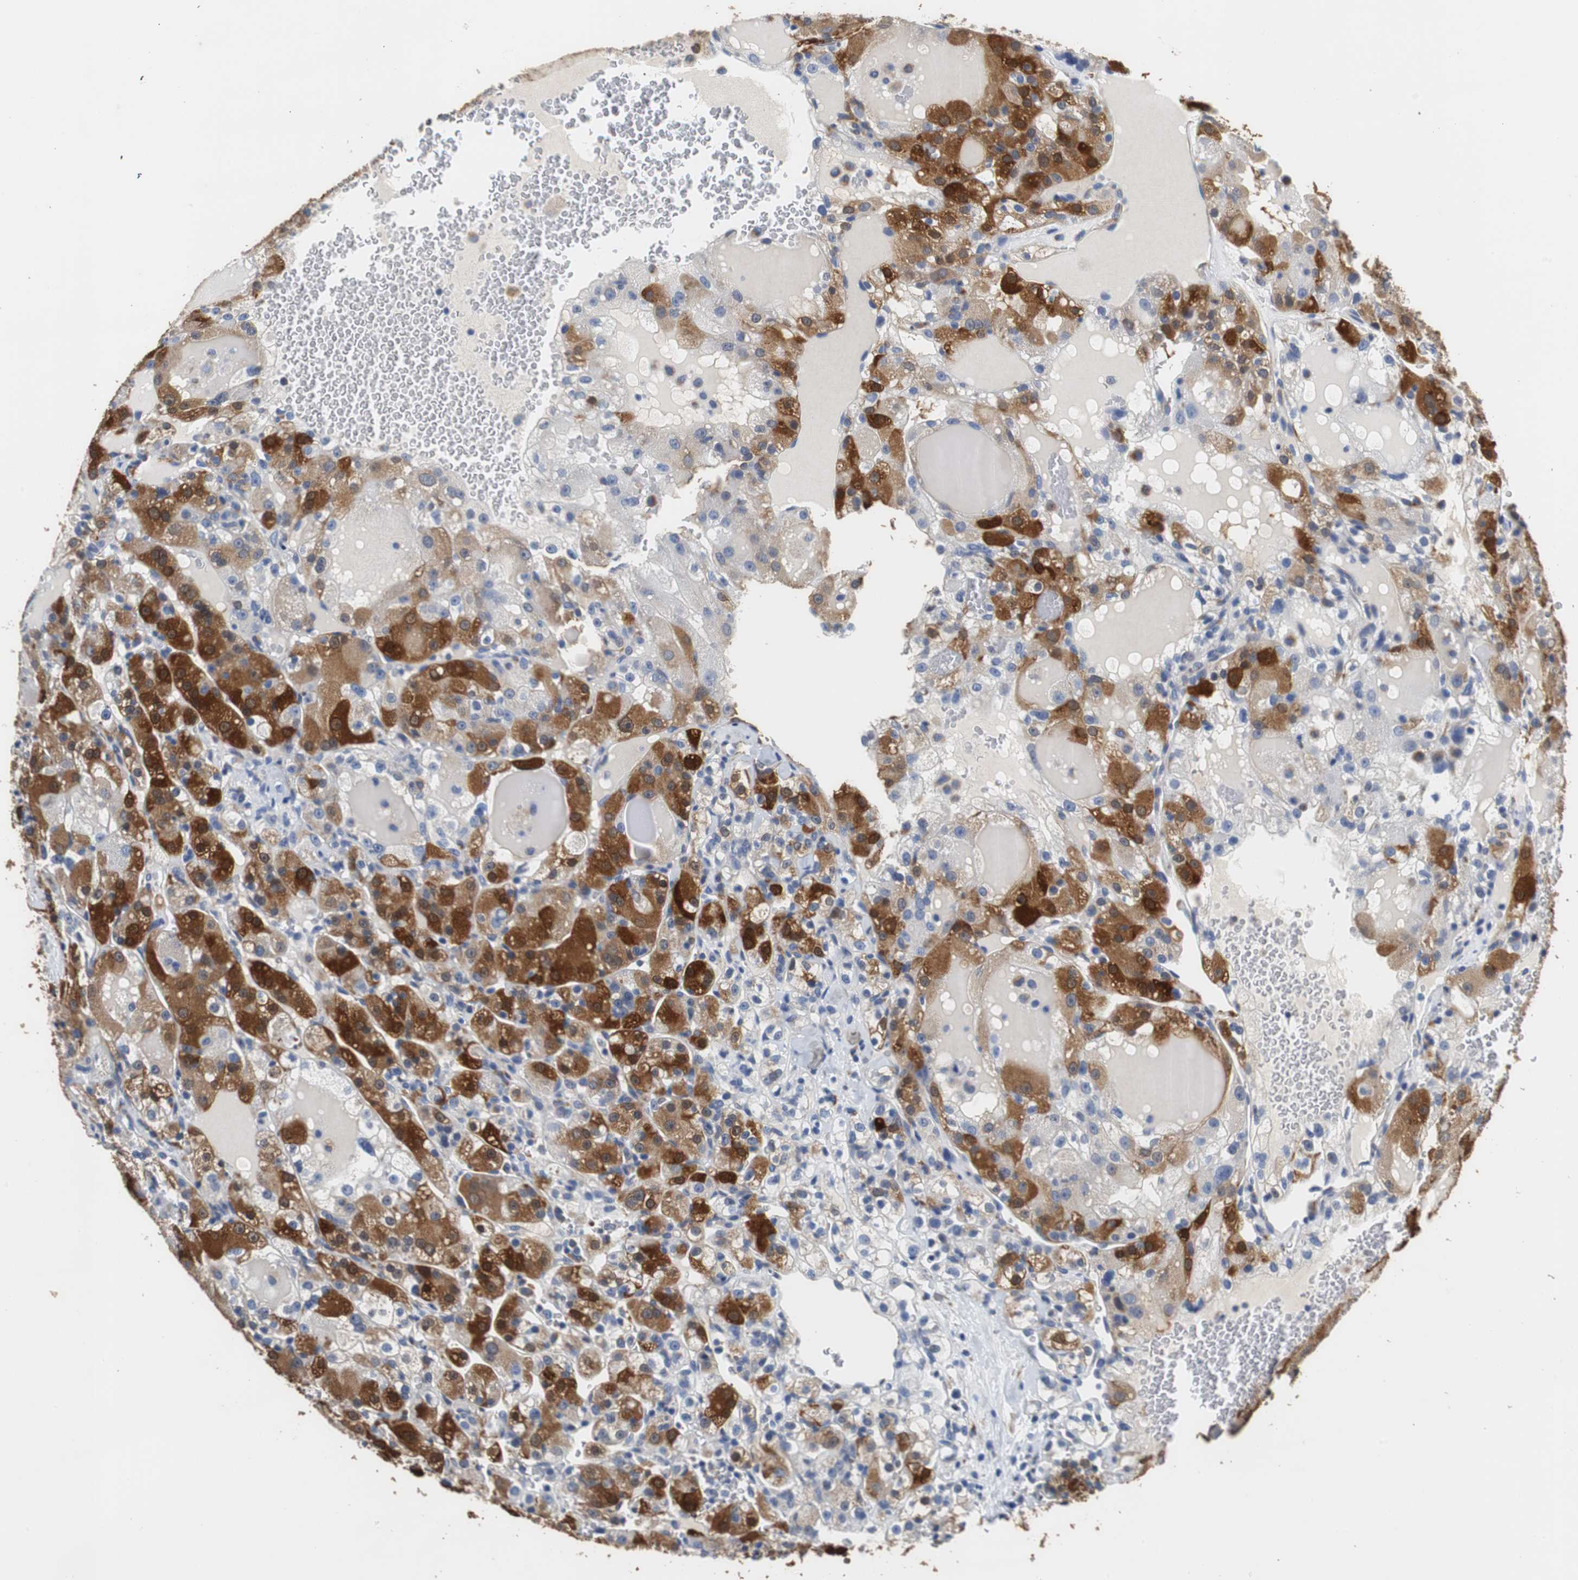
{"staining": {"intensity": "strong", "quantity": "25%-75%", "location": "cytoplasmic/membranous"}, "tissue": "renal cancer", "cell_type": "Tumor cells", "image_type": "cancer", "snomed": [{"axis": "morphology", "description": "Normal tissue, NOS"}, {"axis": "morphology", "description": "Adenocarcinoma, NOS"}, {"axis": "topography", "description": "Kidney"}], "caption": "Renal adenocarcinoma tissue exhibits strong cytoplasmic/membranous positivity in approximately 25%-75% of tumor cells The staining was performed using DAB (3,3'-diaminobenzidine) to visualize the protein expression in brown, while the nuclei were stained in blue with hematoxylin (Magnification: 20x).", "gene": "PCK1", "patient": {"sex": "male", "age": 61}}